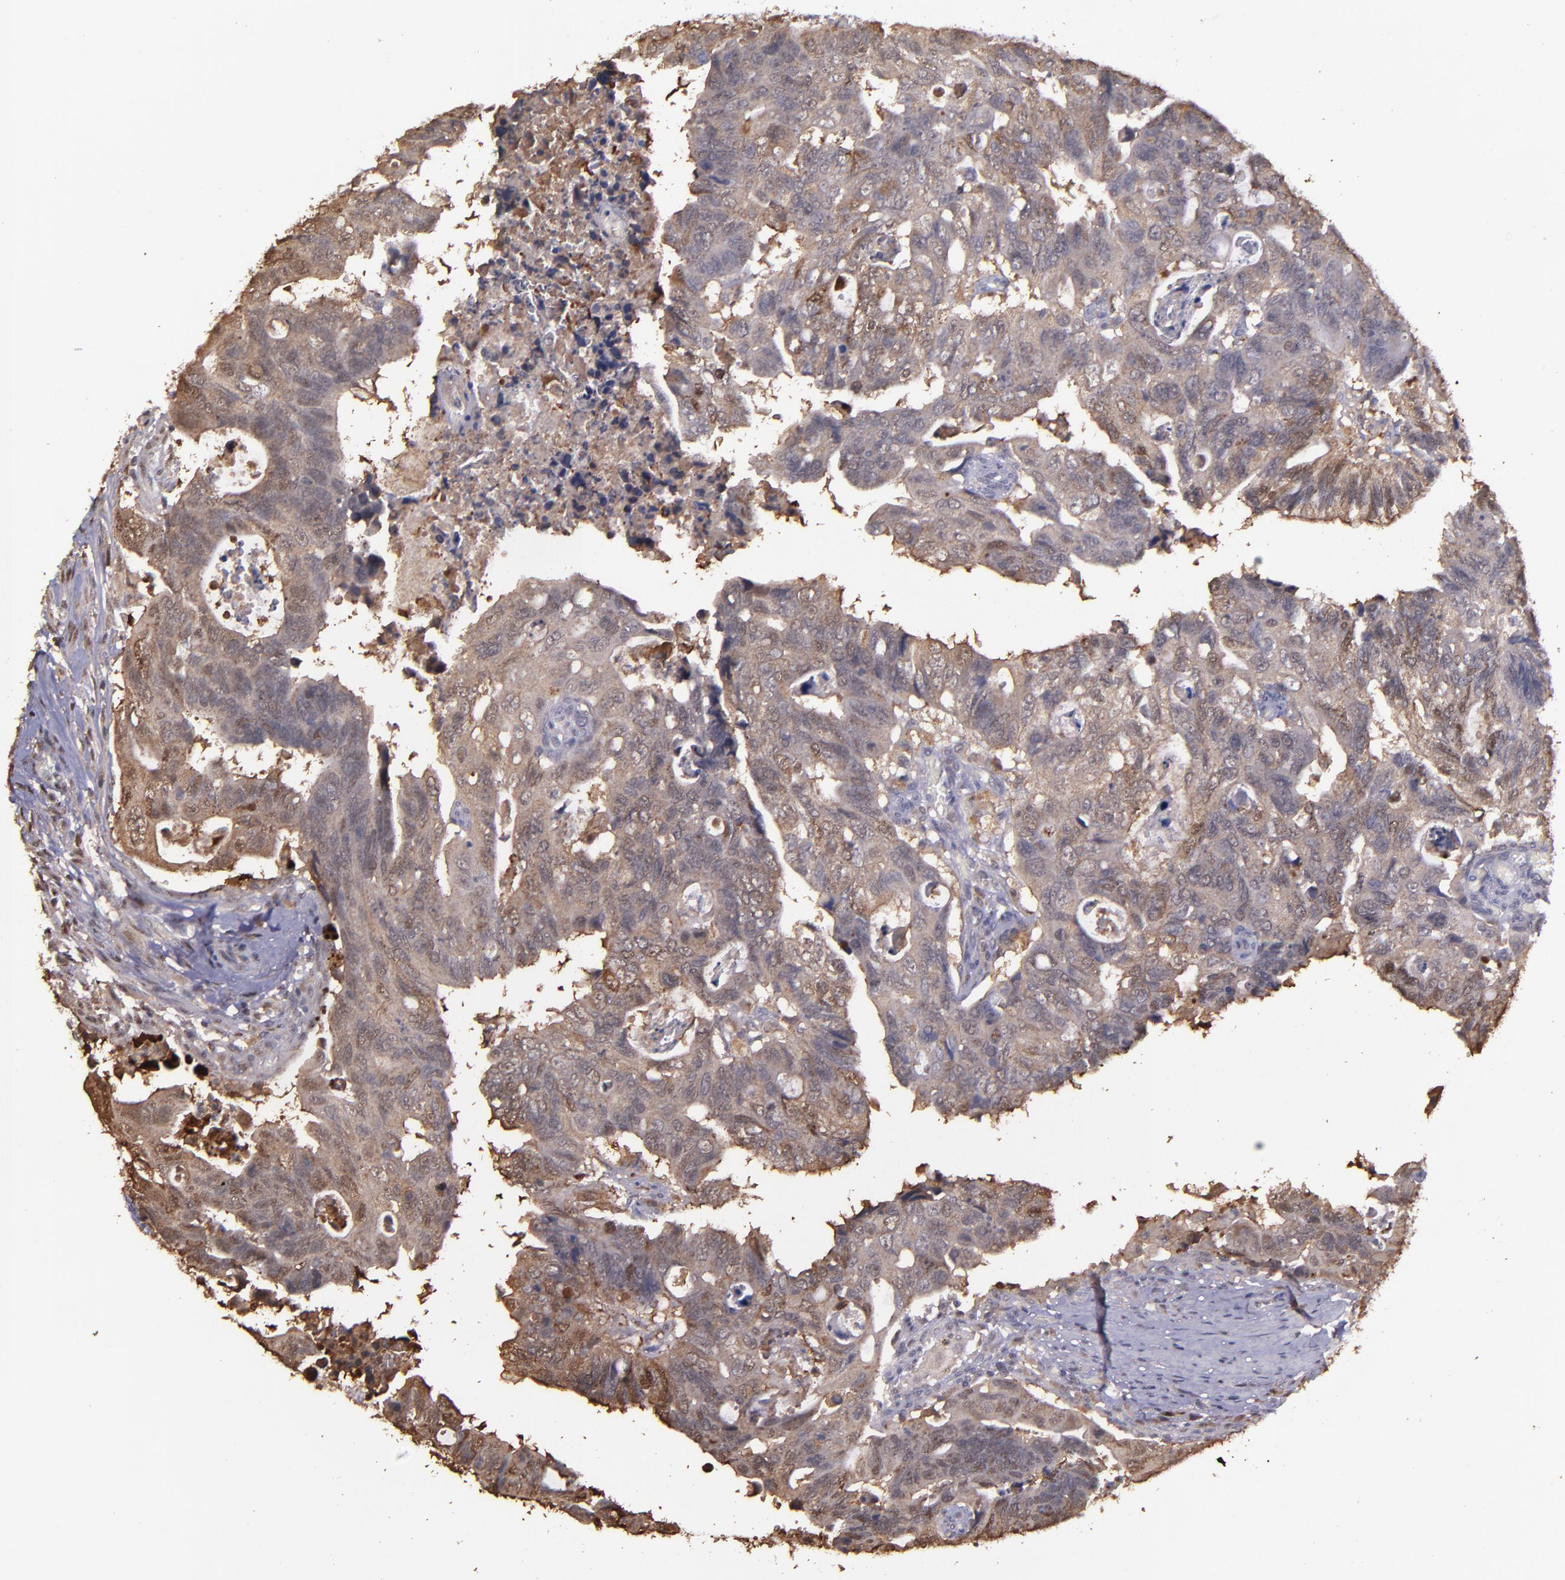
{"staining": {"intensity": "moderate", "quantity": ">75%", "location": "cytoplasmic/membranous,nuclear"}, "tissue": "colorectal cancer", "cell_type": "Tumor cells", "image_type": "cancer", "snomed": [{"axis": "morphology", "description": "Adenocarcinoma, NOS"}, {"axis": "topography", "description": "Rectum"}], "caption": "DAB immunohistochemical staining of colorectal cancer (adenocarcinoma) reveals moderate cytoplasmic/membranous and nuclear protein positivity in about >75% of tumor cells.", "gene": "SERPINF2", "patient": {"sex": "male", "age": 53}}